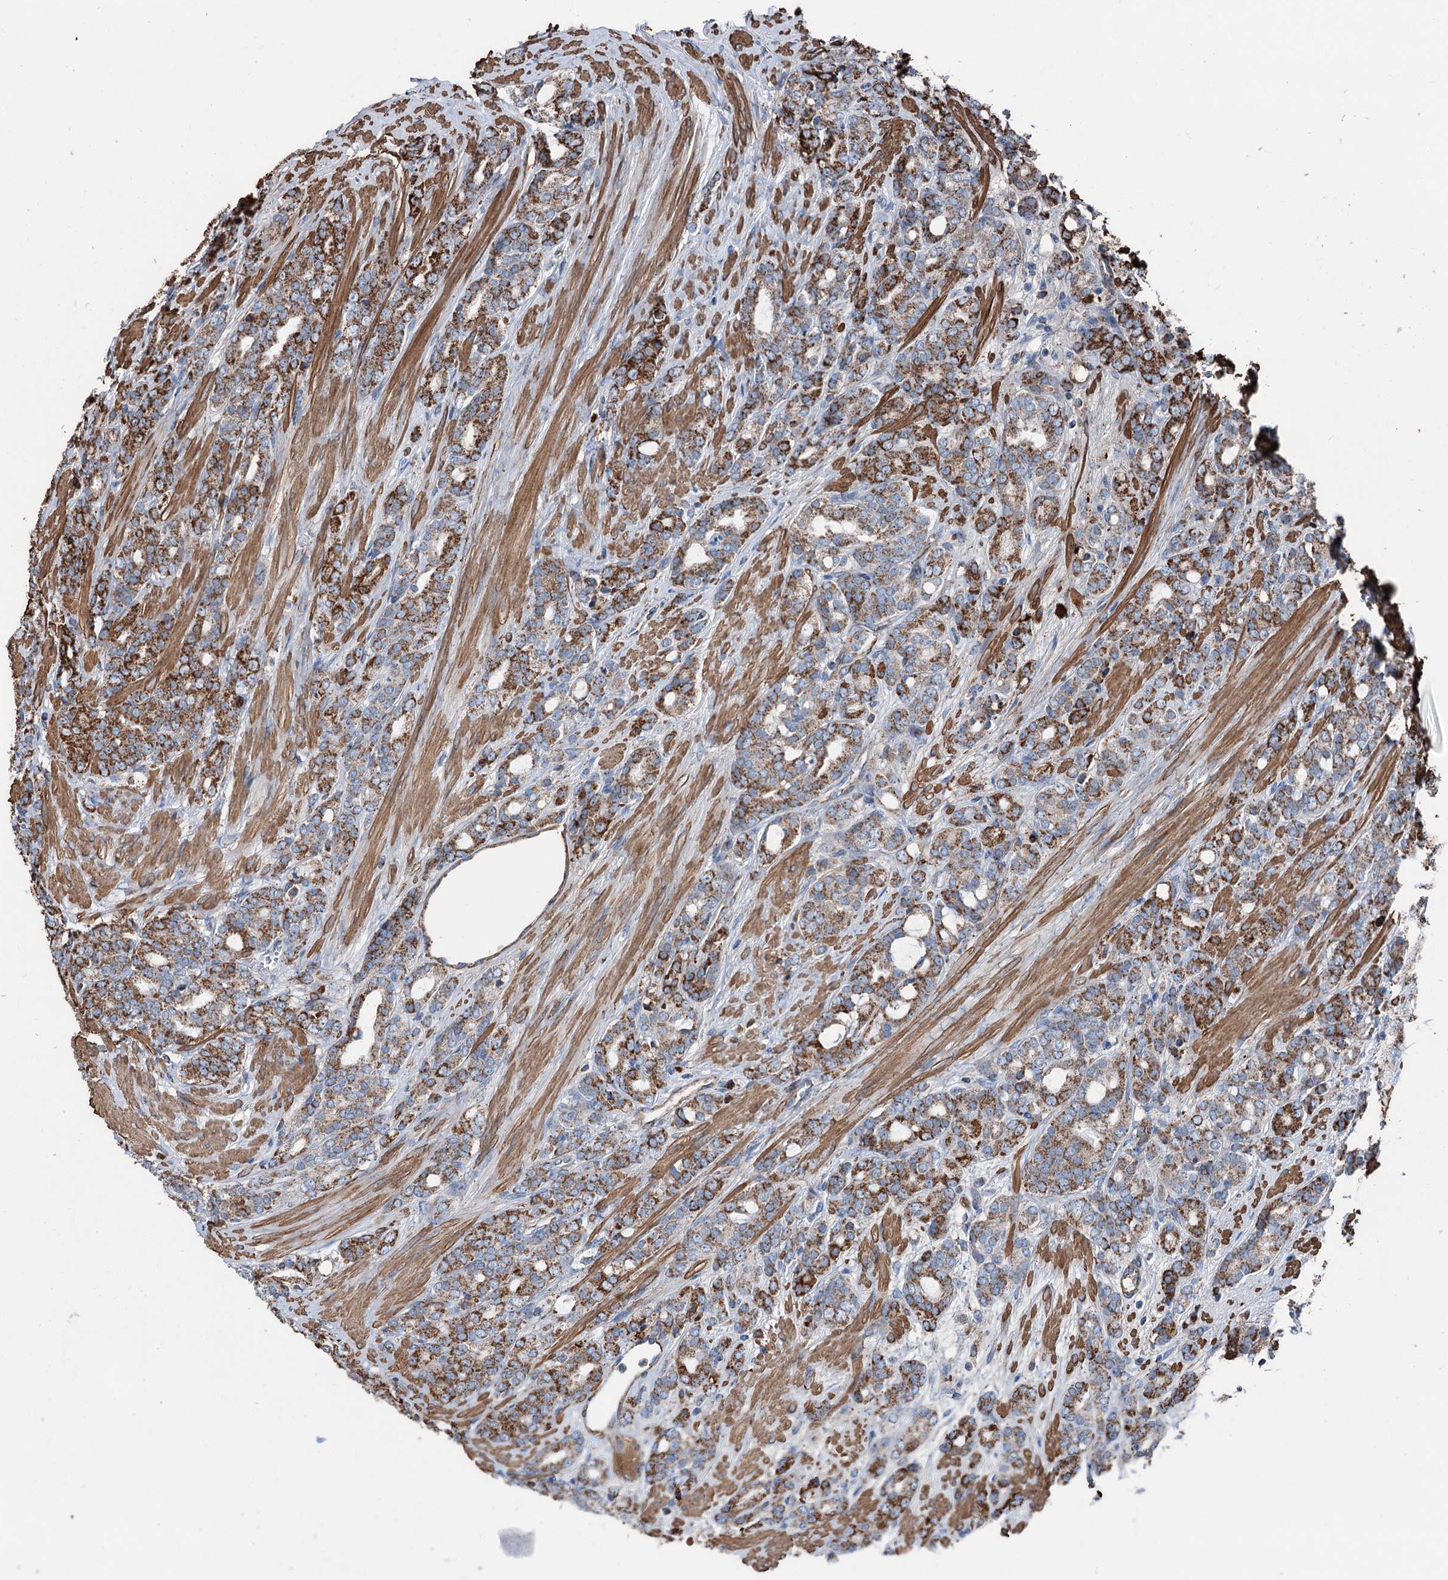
{"staining": {"intensity": "strong", "quantity": ">75%", "location": "cytoplasmic/membranous"}, "tissue": "prostate cancer", "cell_type": "Tumor cells", "image_type": "cancer", "snomed": [{"axis": "morphology", "description": "Adenocarcinoma, High grade"}, {"axis": "topography", "description": "Prostate"}], "caption": "Immunohistochemistry photomicrograph of human adenocarcinoma (high-grade) (prostate) stained for a protein (brown), which exhibits high levels of strong cytoplasmic/membranous positivity in about >75% of tumor cells.", "gene": "DDIAS", "patient": {"sex": "male", "age": 62}}